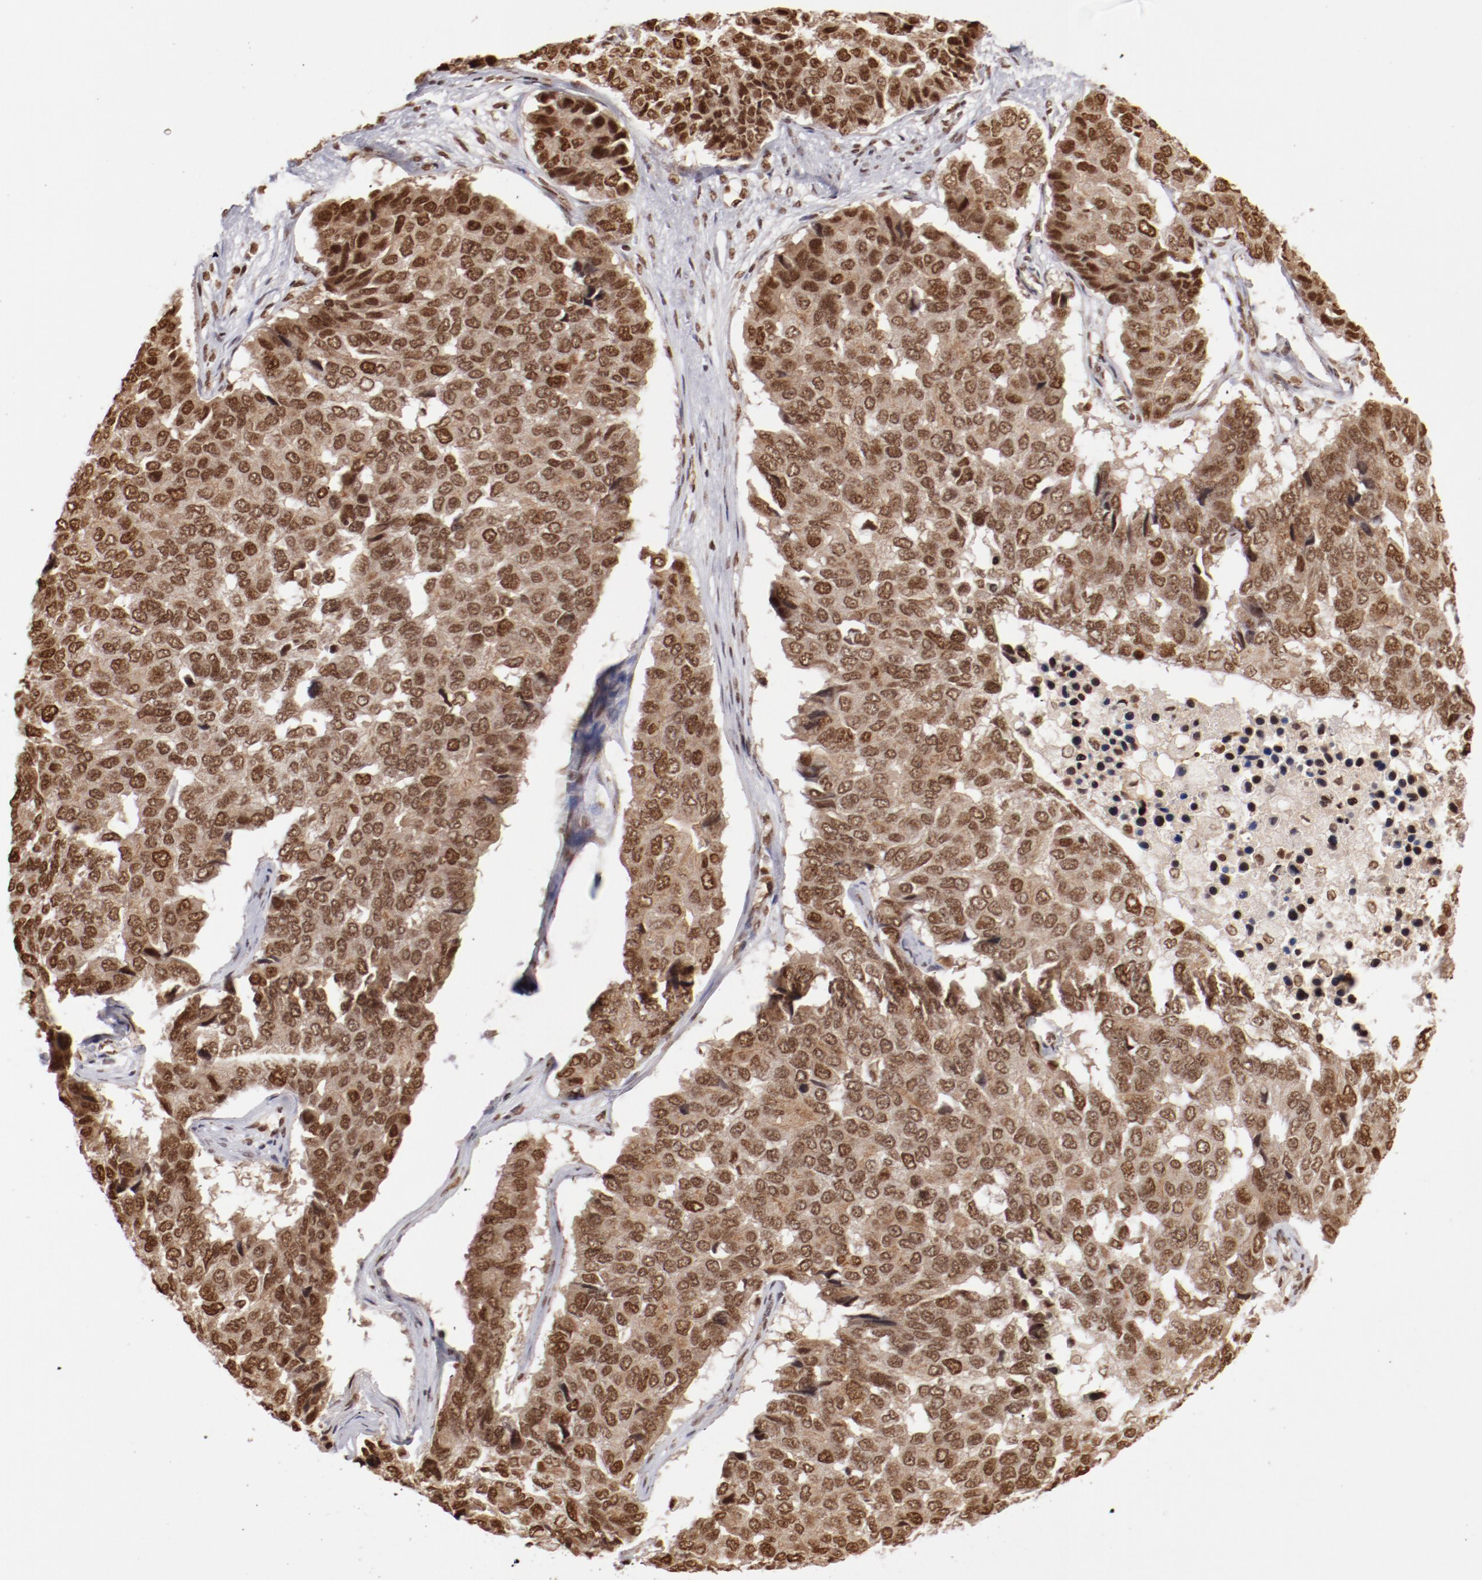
{"staining": {"intensity": "moderate", "quantity": ">75%", "location": "nuclear"}, "tissue": "pancreatic cancer", "cell_type": "Tumor cells", "image_type": "cancer", "snomed": [{"axis": "morphology", "description": "Adenocarcinoma, NOS"}, {"axis": "topography", "description": "Pancreas"}], "caption": "Human adenocarcinoma (pancreatic) stained for a protein (brown) reveals moderate nuclear positive expression in about >75% of tumor cells.", "gene": "ABL2", "patient": {"sex": "male", "age": 50}}